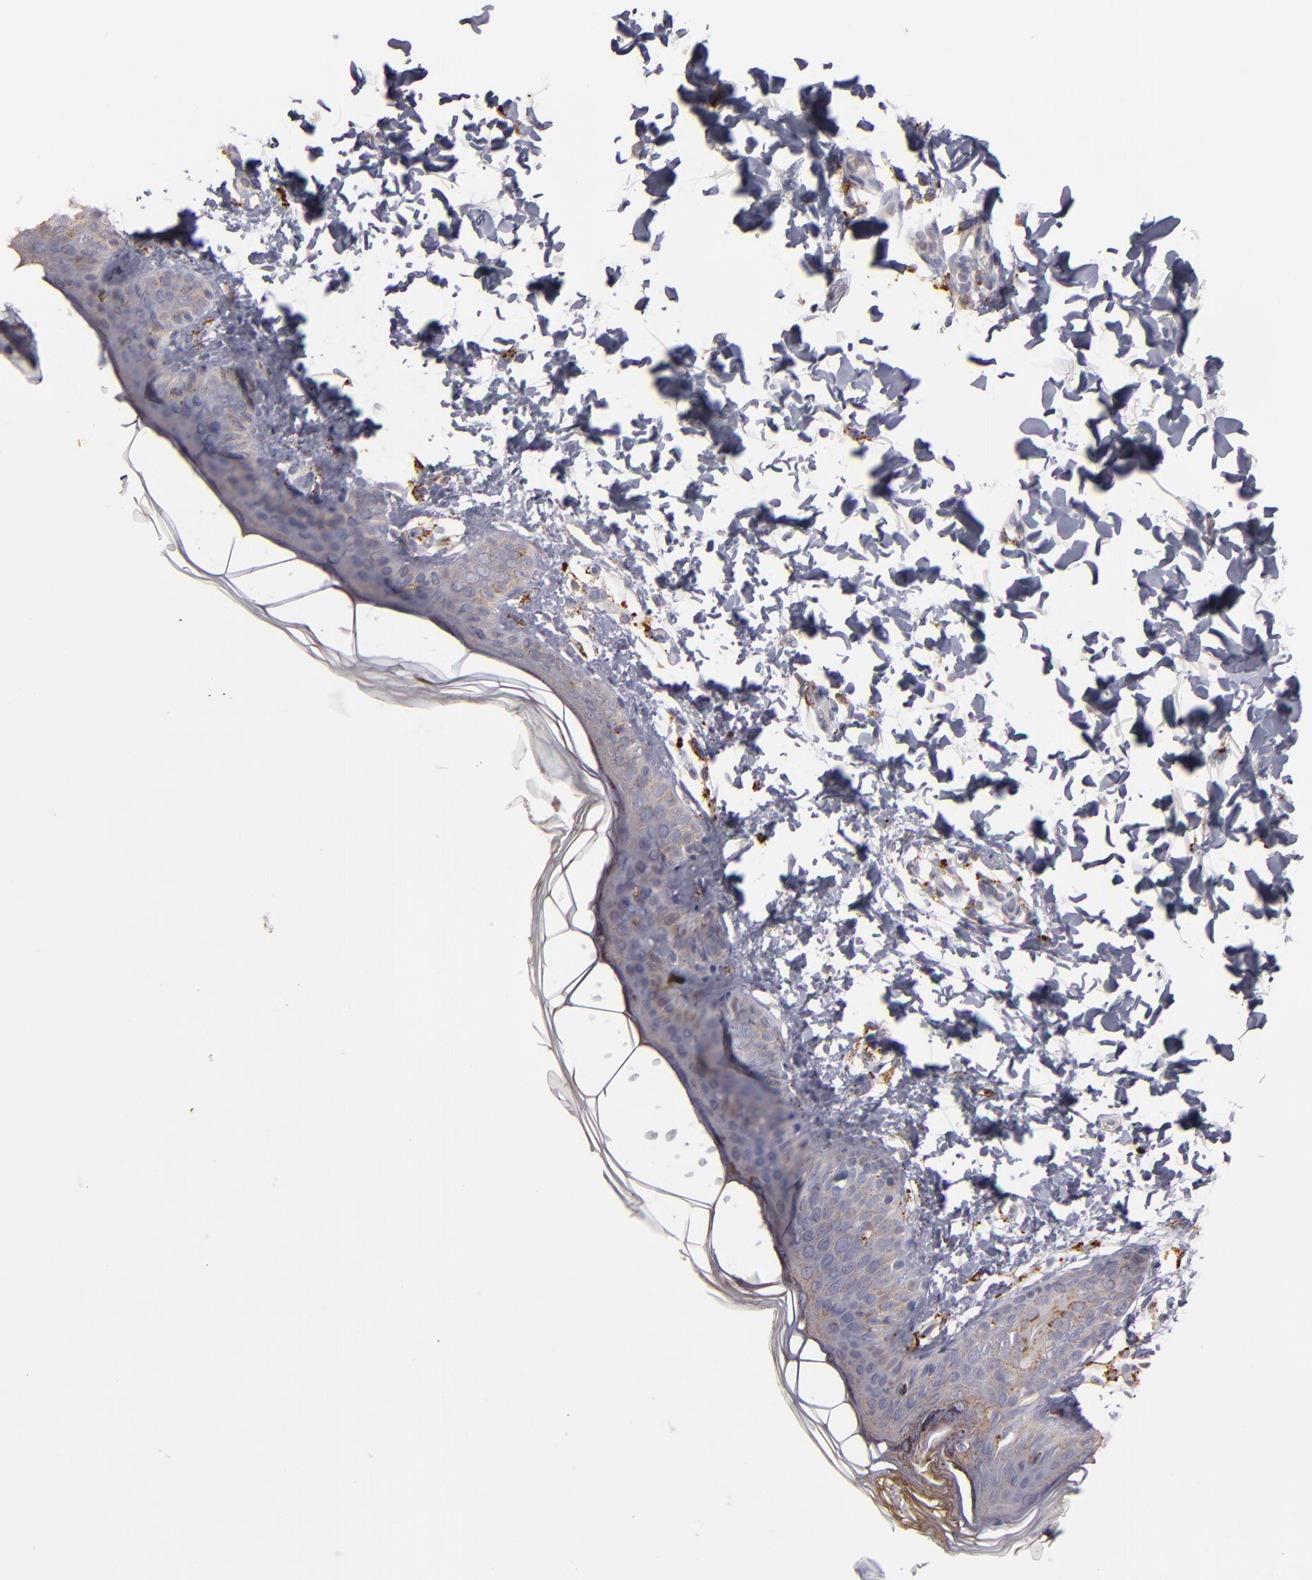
{"staining": {"intensity": "negative", "quantity": "none", "location": "none"}, "tissue": "skin", "cell_type": "Fibroblasts", "image_type": "normal", "snomed": [{"axis": "morphology", "description": "Normal tissue, NOS"}, {"axis": "topography", "description": "Skin"}], "caption": "Image shows no protein positivity in fibroblasts of benign skin. Nuclei are stained in blue.", "gene": "TRAF1", "patient": {"sex": "female", "age": 4}}